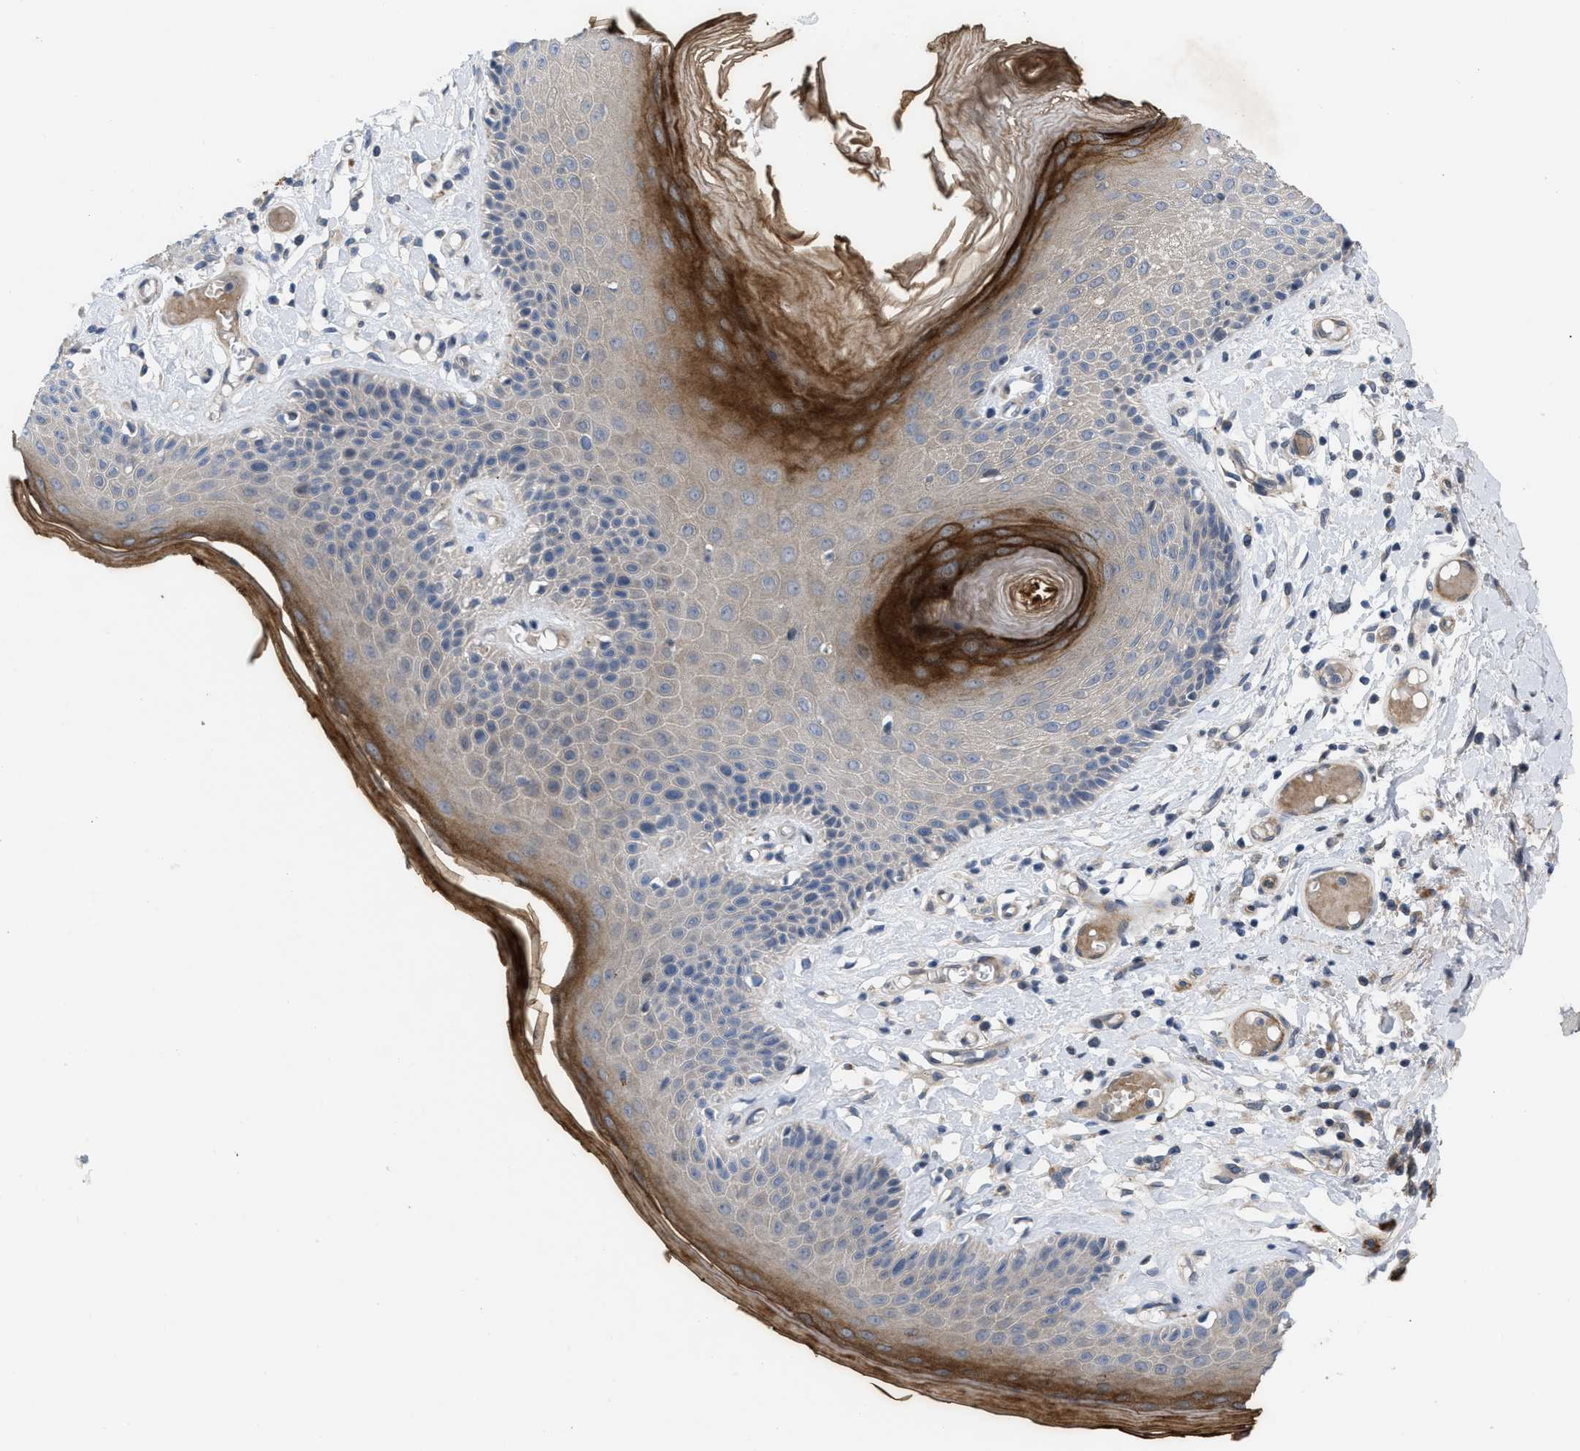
{"staining": {"intensity": "moderate", "quantity": "25%-75%", "location": "cytoplasmic/membranous"}, "tissue": "skin", "cell_type": "Epidermal cells", "image_type": "normal", "snomed": [{"axis": "morphology", "description": "Normal tissue, NOS"}, {"axis": "topography", "description": "Vulva"}], "caption": "The photomicrograph exhibits staining of benign skin, revealing moderate cytoplasmic/membranous protein staining (brown color) within epidermal cells. The protein is shown in brown color, while the nuclei are stained blue.", "gene": "NDEL1", "patient": {"sex": "female", "age": 73}}